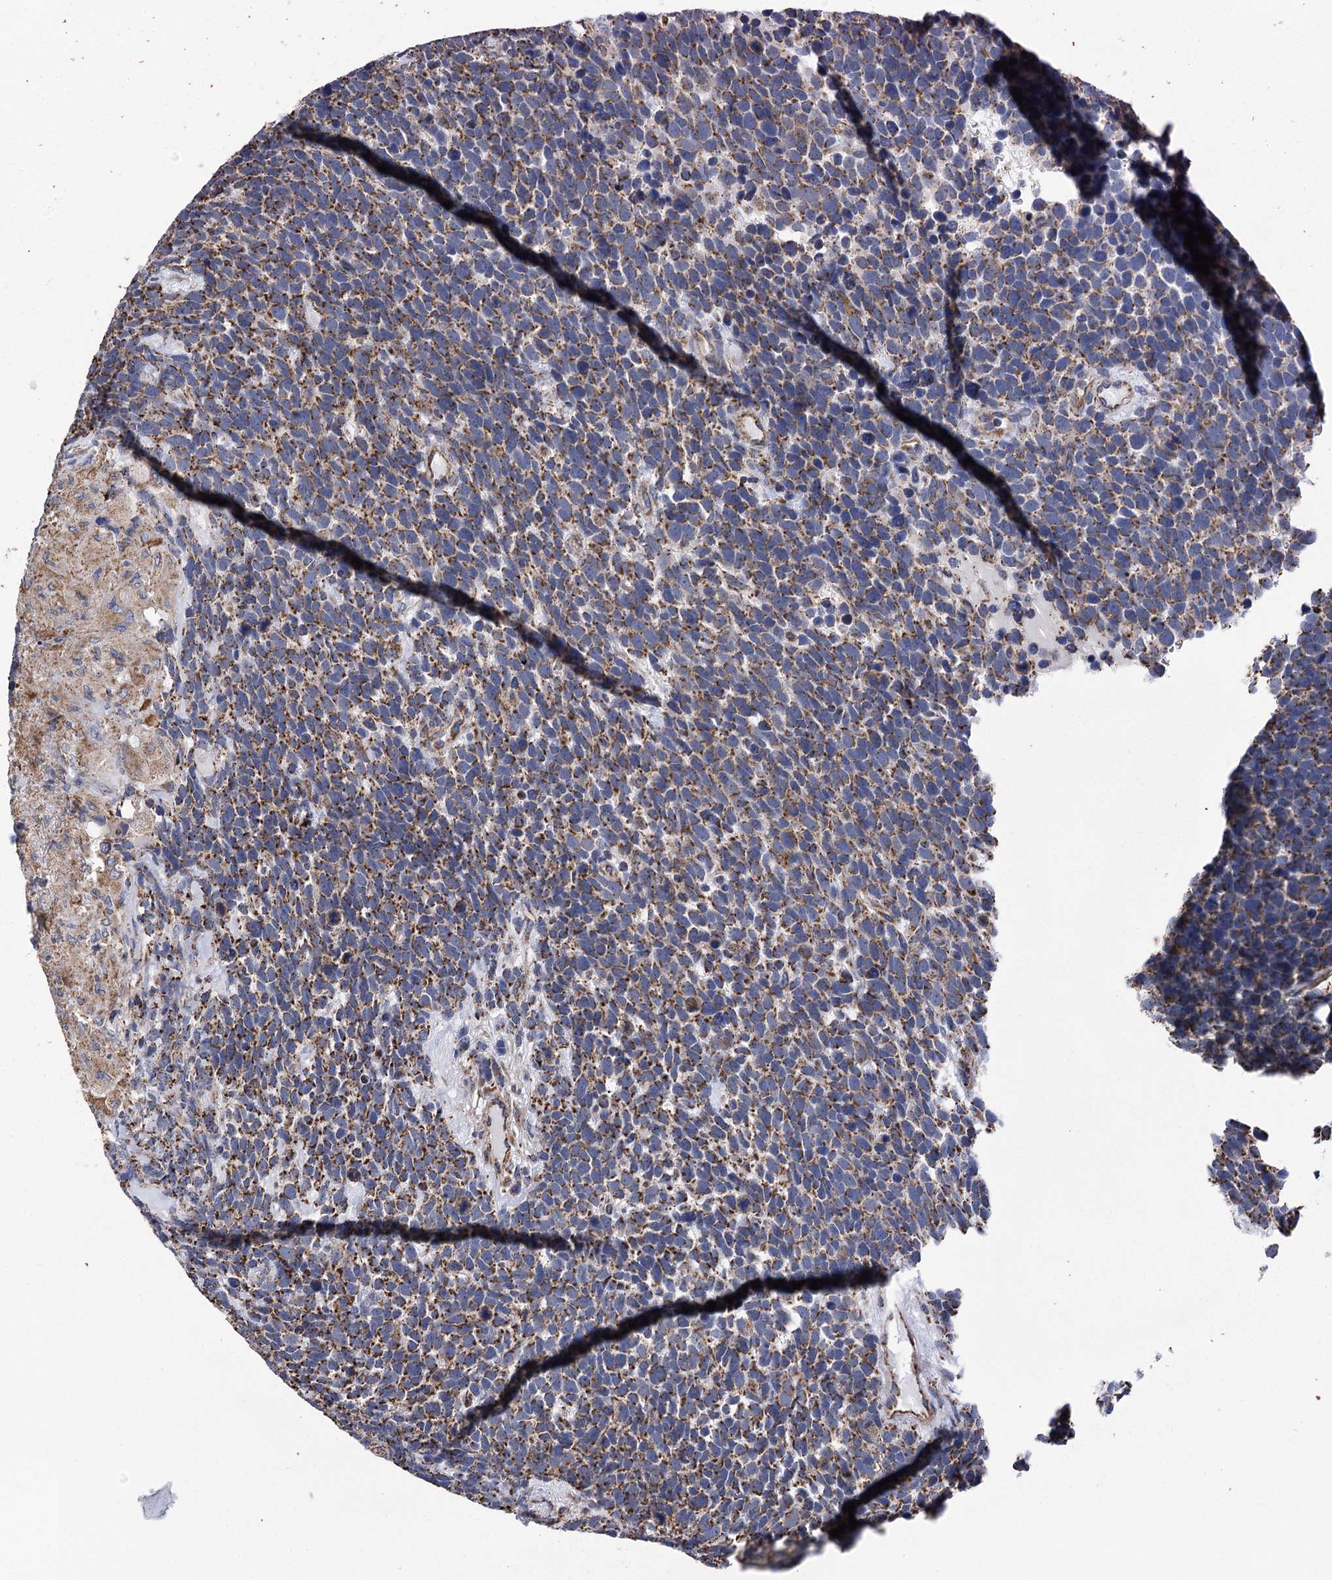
{"staining": {"intensity": "strong", "quantity": ">75%", "location": "cytoplasmic/membranous"}, "tissue": "urothelial cancer", "cell_type": "Tumor cells", "image_type": "cancer", "snomed": [{"axis": "morphology", "description": "Urothelial carcinoma, High grade"}, {"axis": "topography", "description": "Urinary bladder"}], "caption": "Protein staining of urothelial carcinoma (high-grade) tissue reveals strong cytoplasmic/membranous staining in approximately >75% of tumor cells. (IHC, brightfield microscopy, high magnification).", "gene": "CCDC73", "patient": {"sex": "female", "age": 82}}